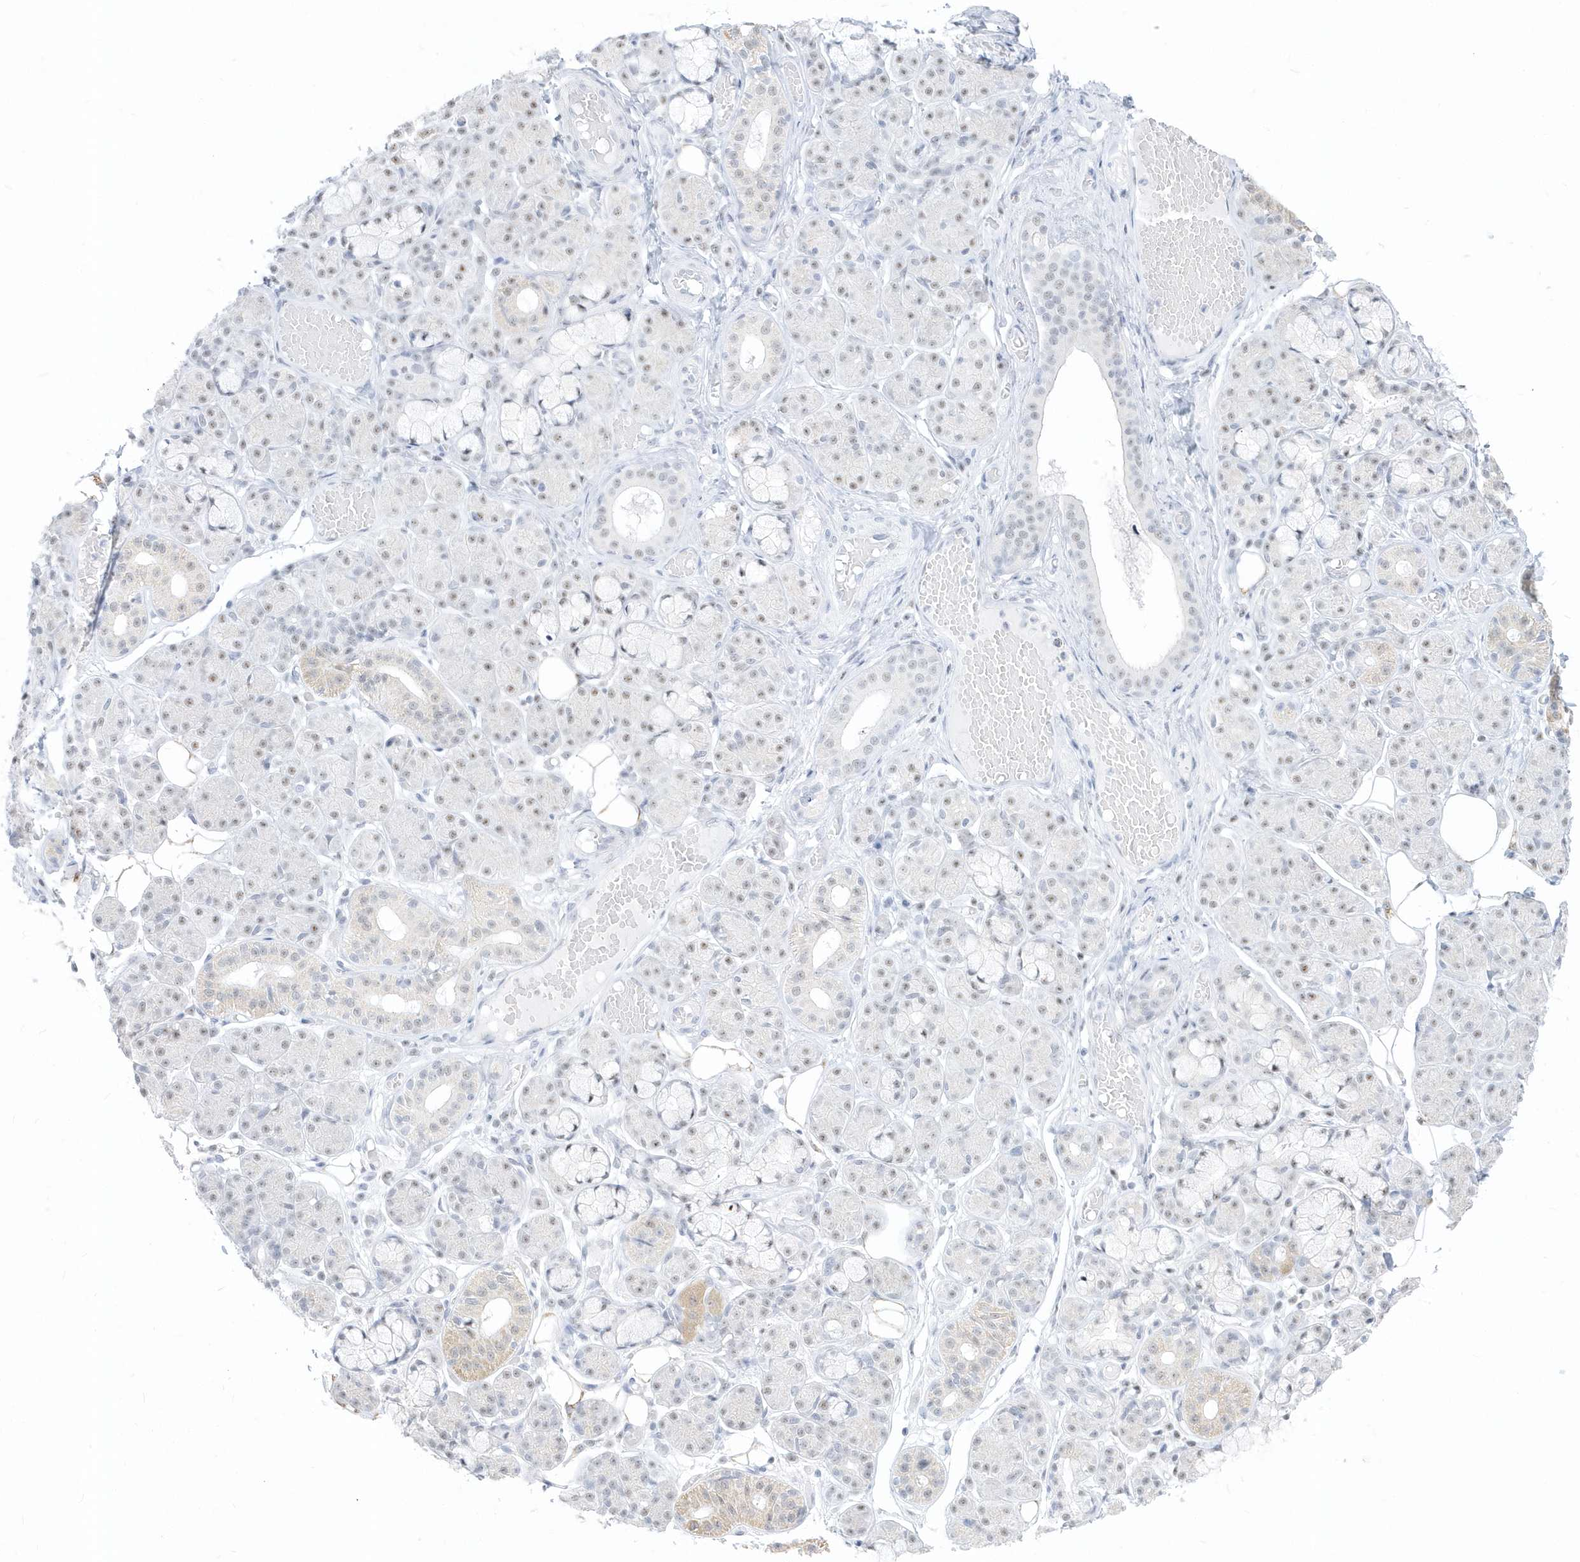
{"staining": {"intensity": "moderate", "quantity": "<25%", "location": "cytoplasmic/membranous,nuclear"}, "tissue": "salivary gland", "cell_type": "Glandular cells", "image_type": "normal", "snomed": [{"axis": "morphology", "description": "Normal tissue, NOS"}, {"axis": "topography", "description": "Salivary gland"}], "caption": "Salivary gland stained with DAB (3,3'-diaminobenzidine) immunohistochemistry demonstrates low levels of moderate cytoplasmic/membranous,nuclear positivity in approximately <25% of glandular cells. (DAB (3,3'-diaminobenzidine) = brown stain, brightfield microscopy at high magnification).", "gene": "PLEKHN1", "patient": {"sex": "male", "age": 63}}